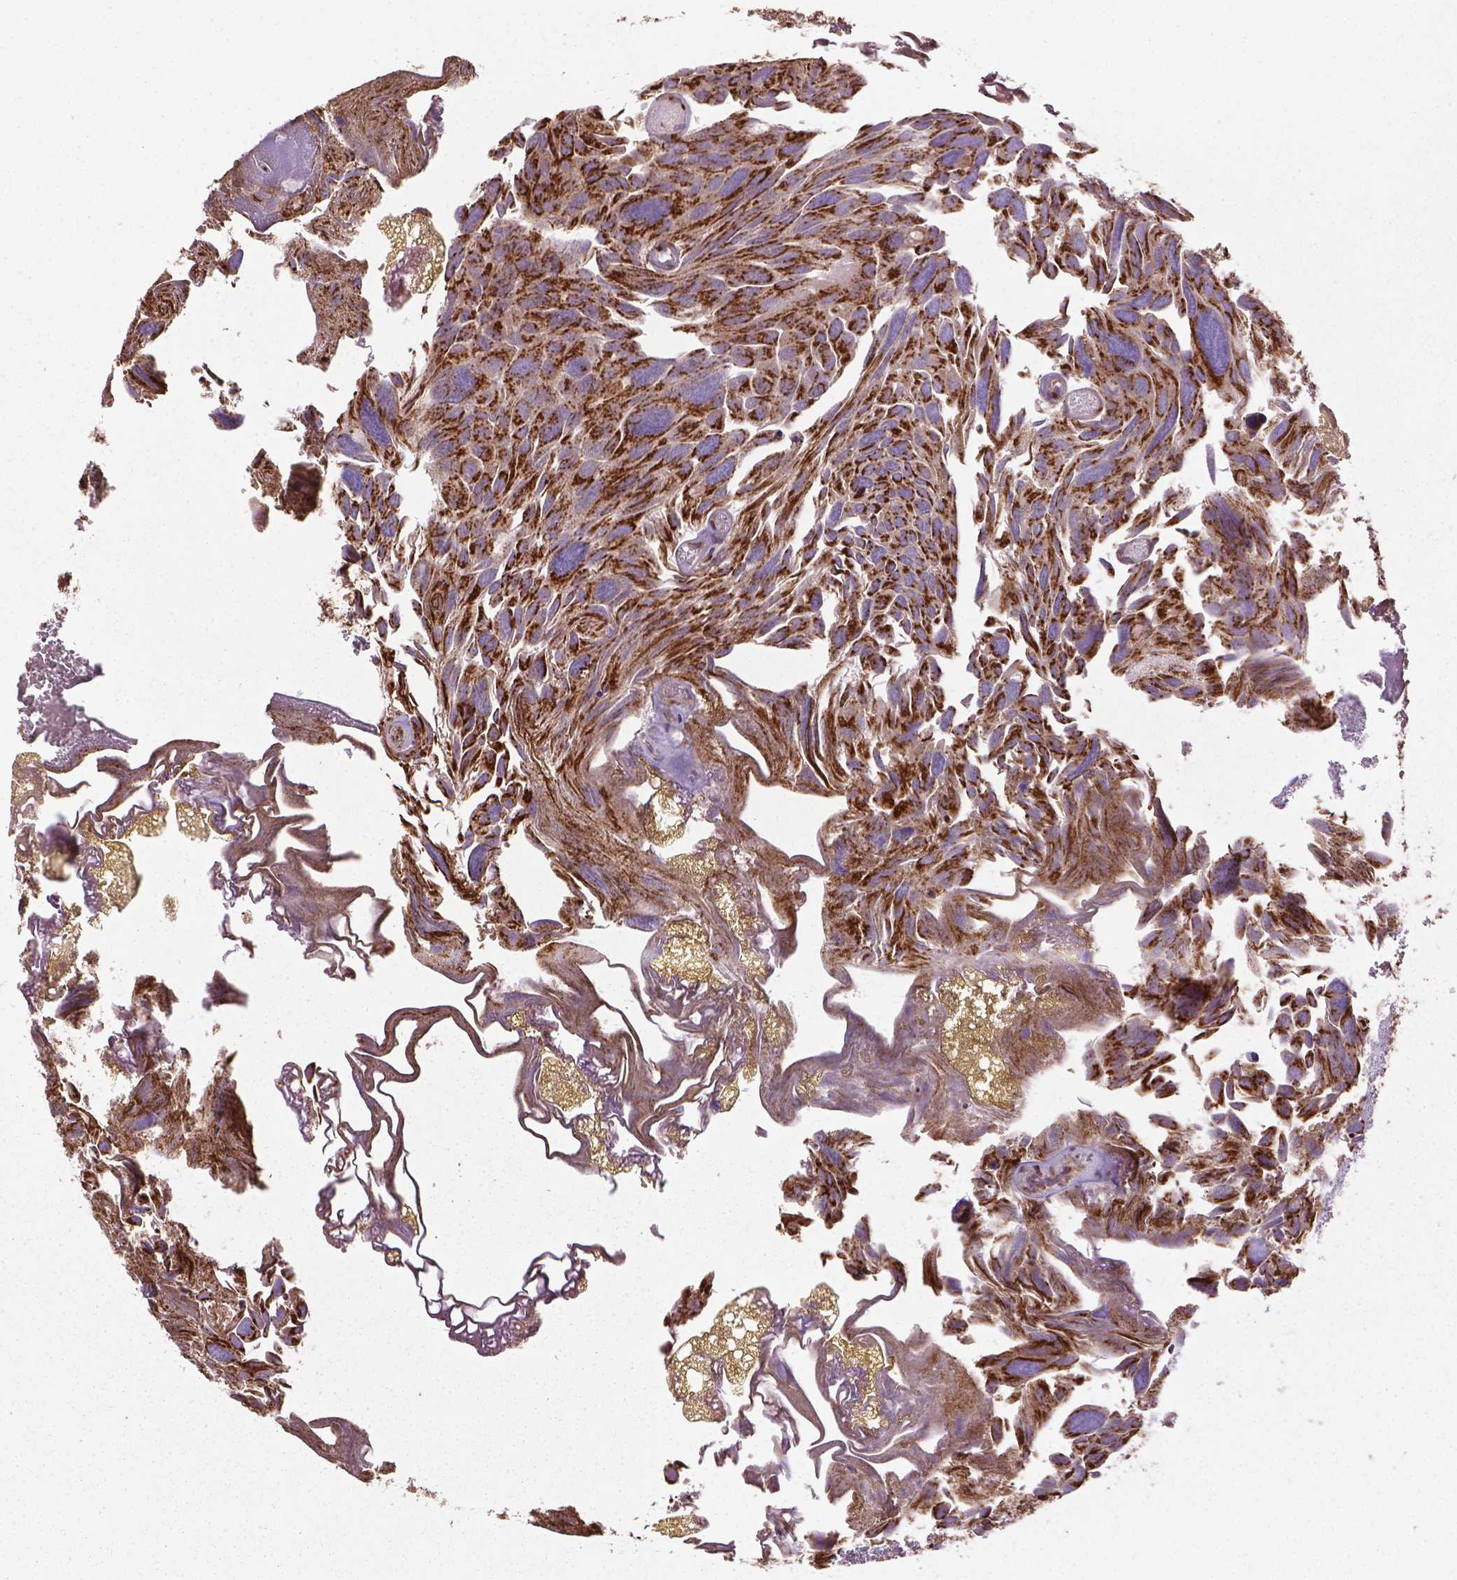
{"staining": {"intensity": "strong", "quantity": ">75%", "location": "cytoplasmic/membranous"}, "tissue": "urothelial cancer", "cell_type": "Tumor cells", "image_type": "cancer", "snomed": [{"axis": "morphology", "description": "Urothelial carcinoma, Low grade"}, {"axis": "topography", "description": "Urinary bladder"}], "caption": "High-magnification brightfield microscopy of urothelial cancer stained with DAB (brown) and counterstained with hematoxylin (blue). tumor cells exhibit strong cytoplasmic/membranous staining is appreciated in approximately>75% of cells. The protein of interest is shown in brown color, while the nuclei are stained blue.", "gene": "GAS1", "patient": {"sex": "female", "age": 69}}